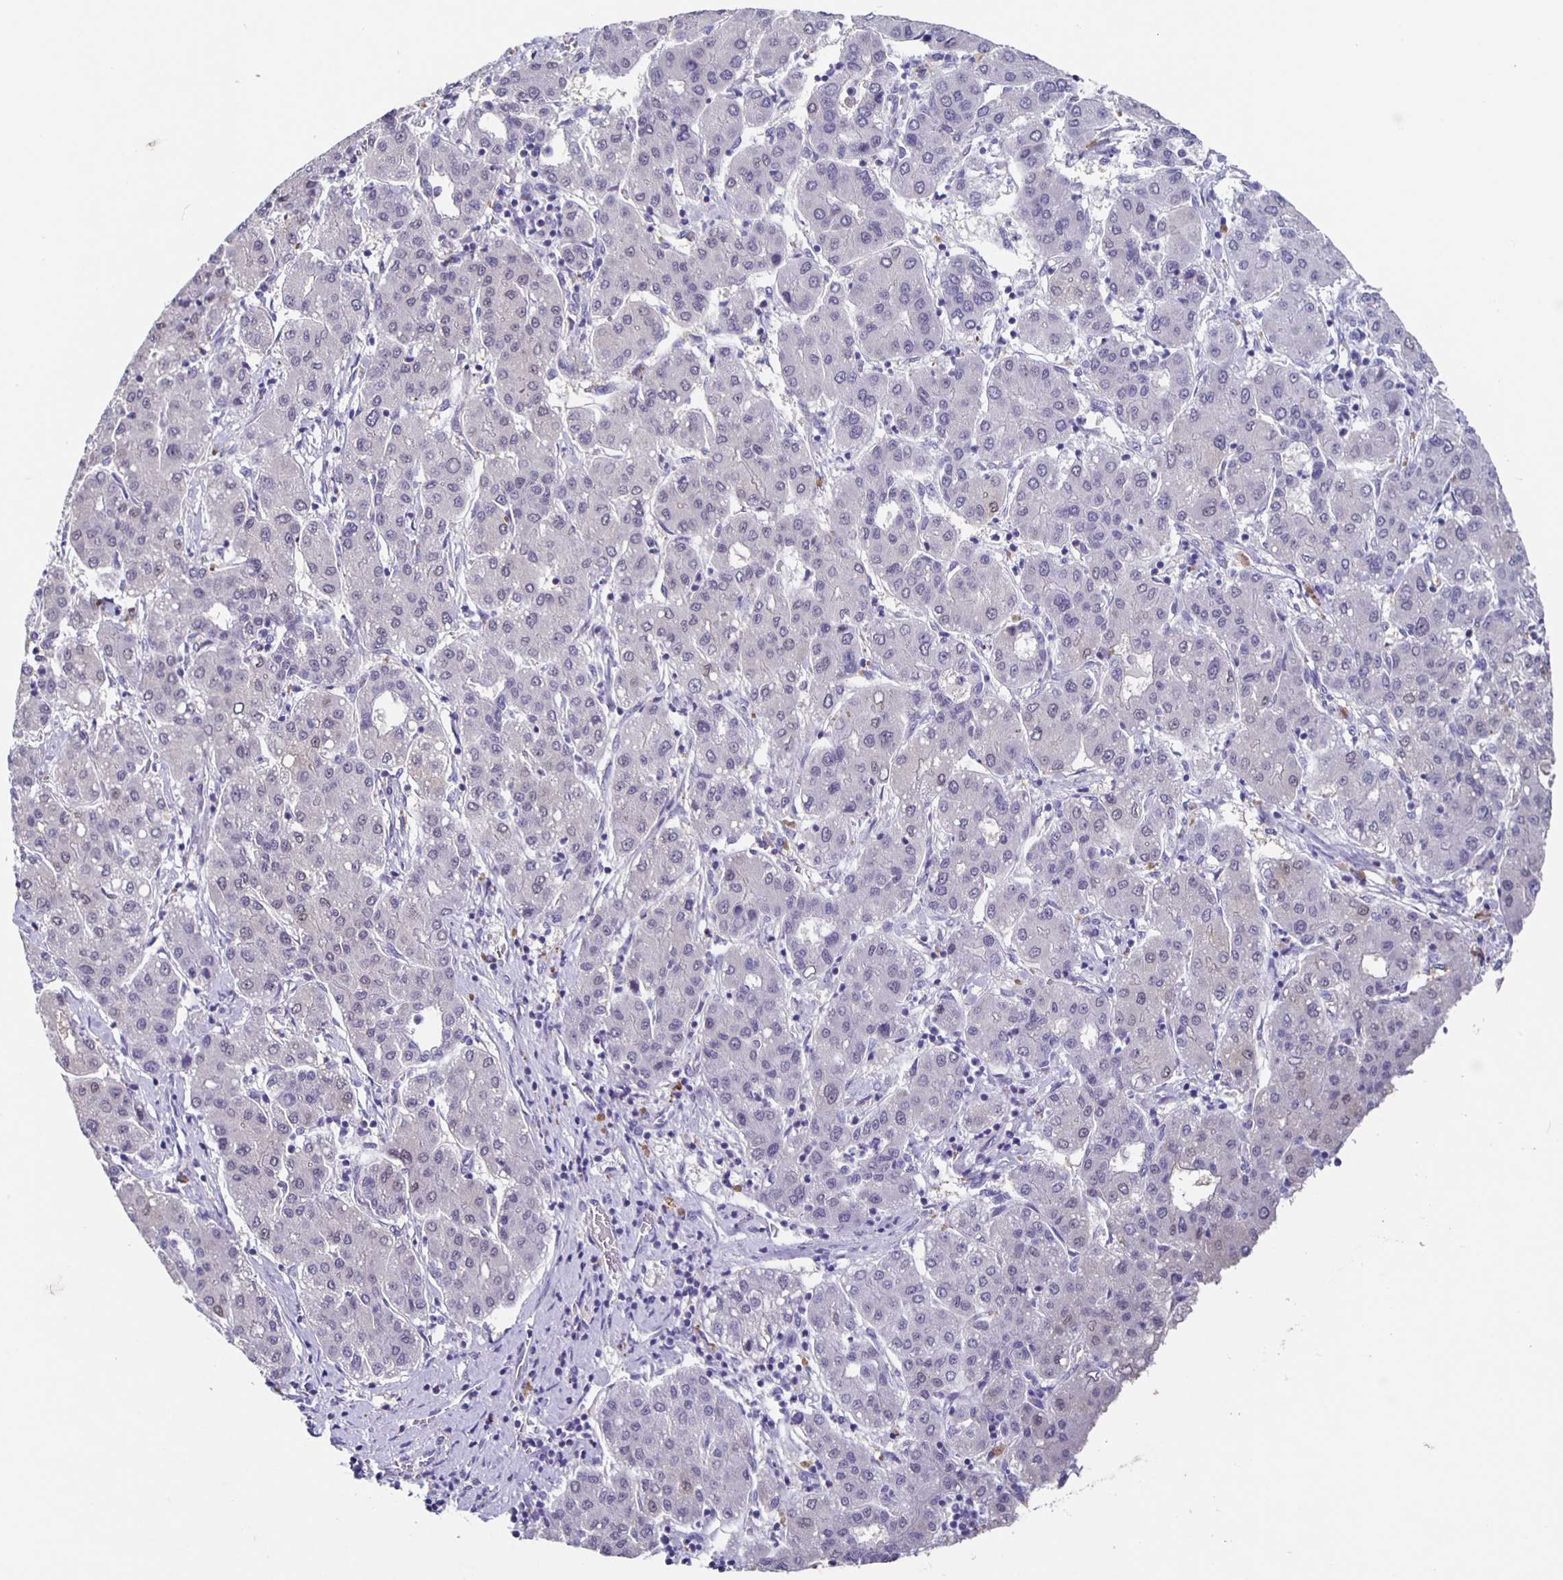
{"staining": {"intensity": "negative", "quantity": "none", "location": "none"}, "tissue": "liver cancer", "cell_type": "Tumor cells", "image_type": "cancer", "snomed": [{"axis": "morphology", "description": "Carcinoma, Hepatocellular, NOS"}, {"axis": "topography", "description": "Liver"}], "caption": "Protein analysis of liver cancer (hepatocellular carcinoma) exhibits no significant staining in tumor cells. (Immunohistochemistry, brightfield microscopy, high magnification).", "gene": "CARNS1", "patient": {"sex": "male", "age": 65}}